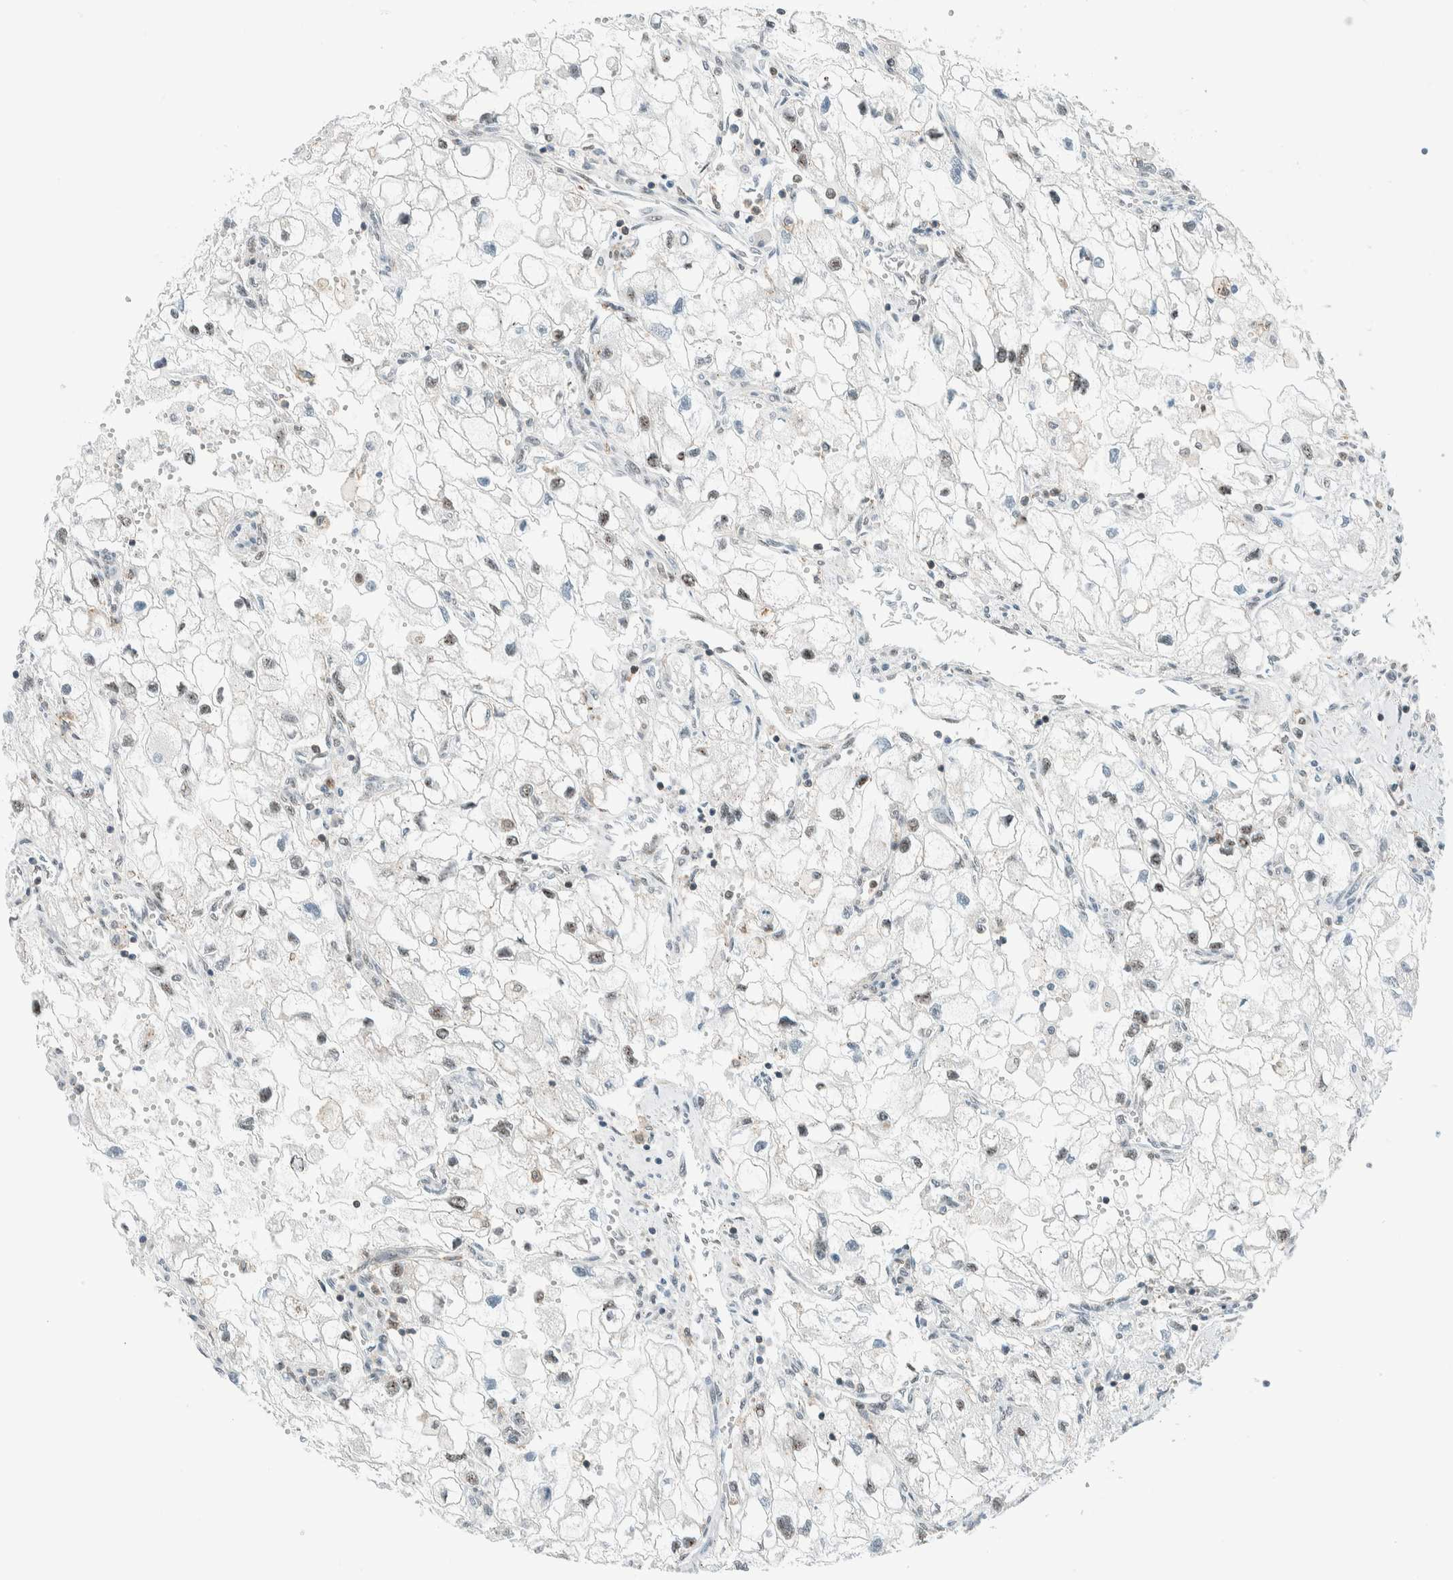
{"staining": {"intensity": "weak", "quantity": ">75%", "location": "nuclear"}, "tissue": "renal cancer", "cell_type": "Tumor cells", "image_type": "cancer", "snomed": [{"axis": "morphology", "description": "Adenocarcinoma, NOS"}, {"axis": "topography", "description": "Kidney"}], "caption": "Renal cancer tissue shows weak nuclear expression in approximately >75% of tumor cells (DAB (3,3'-diaminobenzidine) = brown stain, brightfield microscopy at high magnification).", "gene": "CYSRT1", "patient": {"sex": "female", "age": 70}}